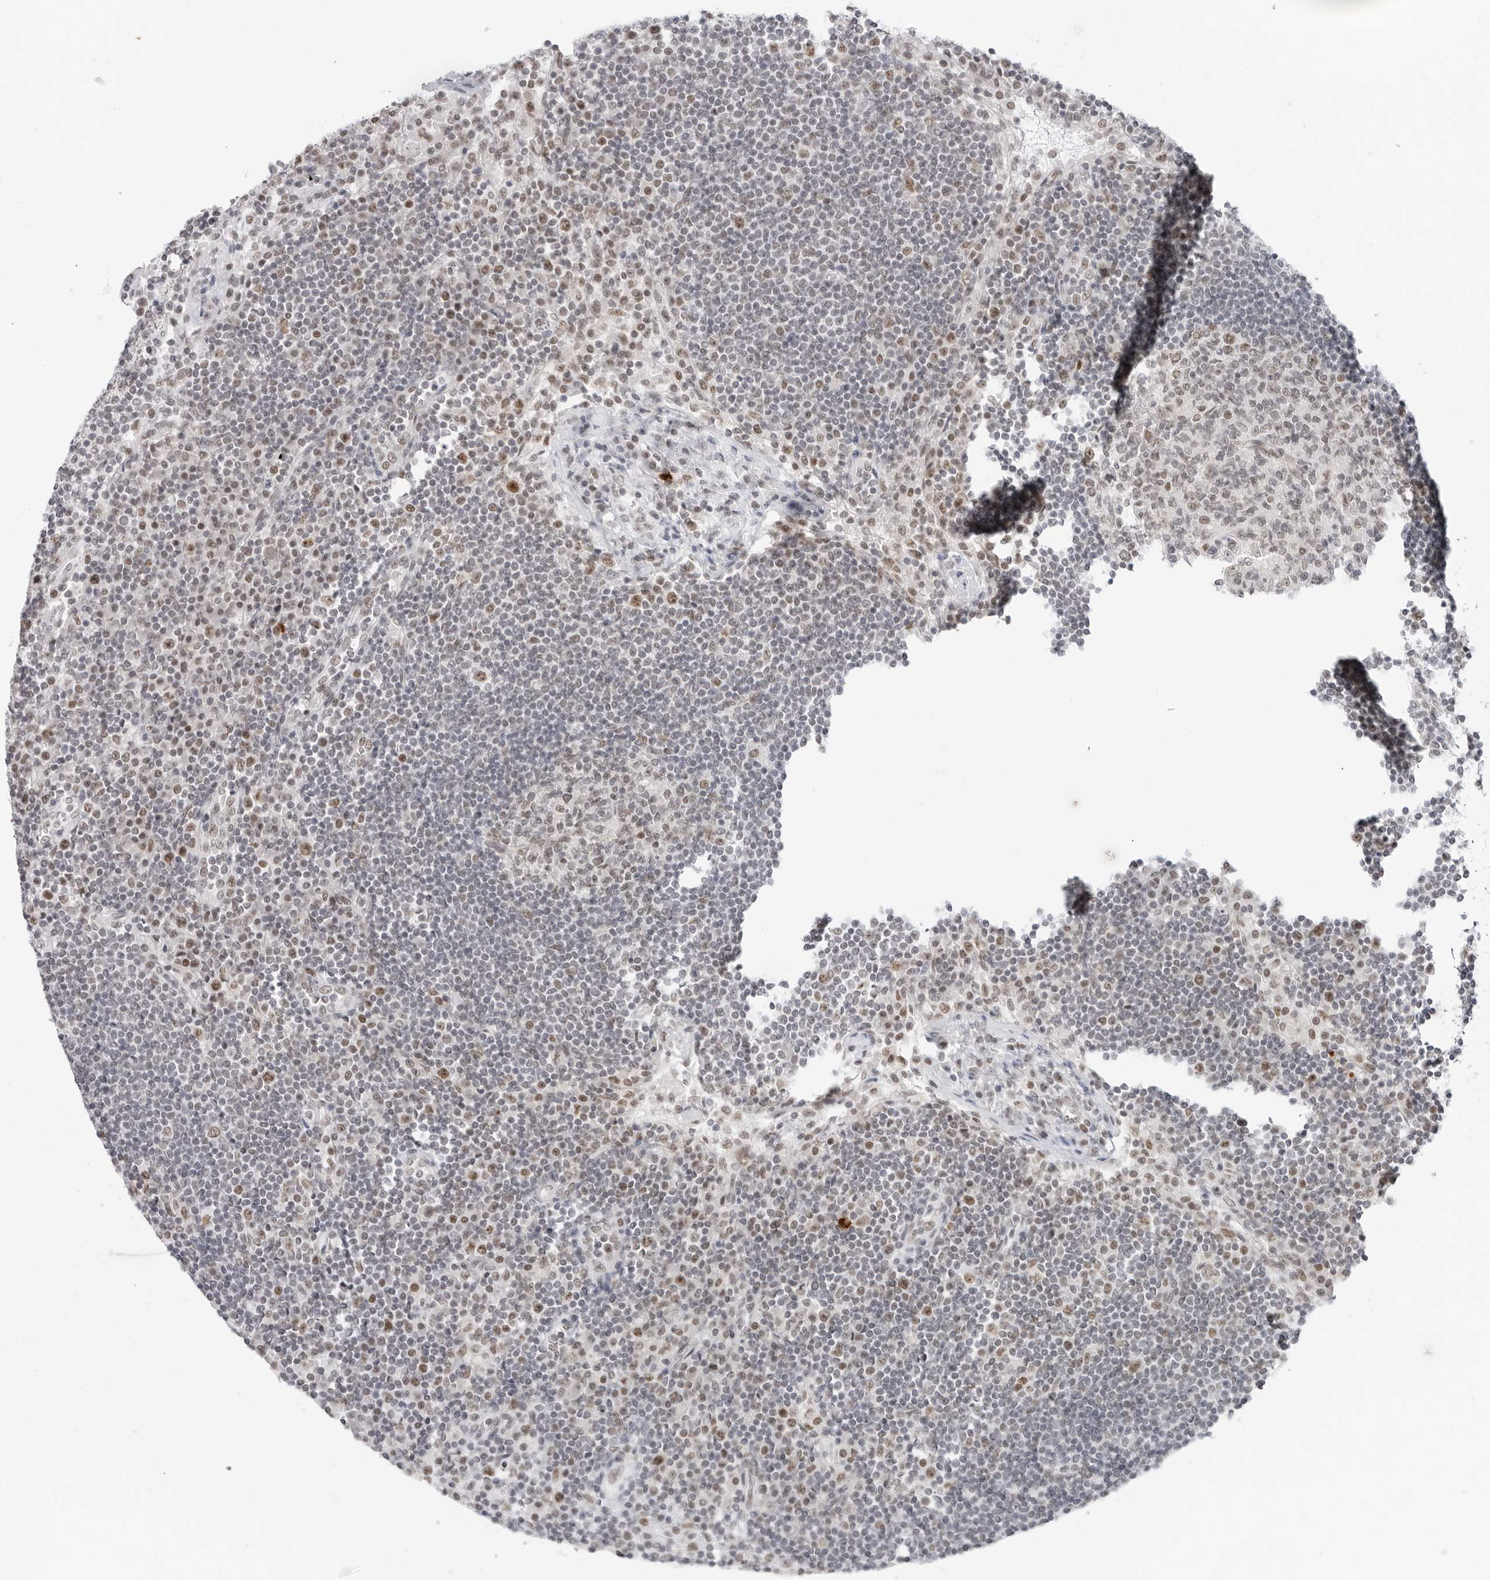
{"staining": {"intensity": "weak", "quantity": "<25%", "location": "nuclear"}, "tissue": "lymph node", "cell_type": "Germinal center cells", "image_type": "normal", "snomed": [{"axis": "morphology", "description": "Normal tissue, NOS"}, {"axis": "topography", "description": "Lymph node"}], "caption": "Micrograph shows no significant protein staining in germinal center cells of normal lymph node.", "gene": "FOXK2", "patient": {"sex": "female", "age": 53}}